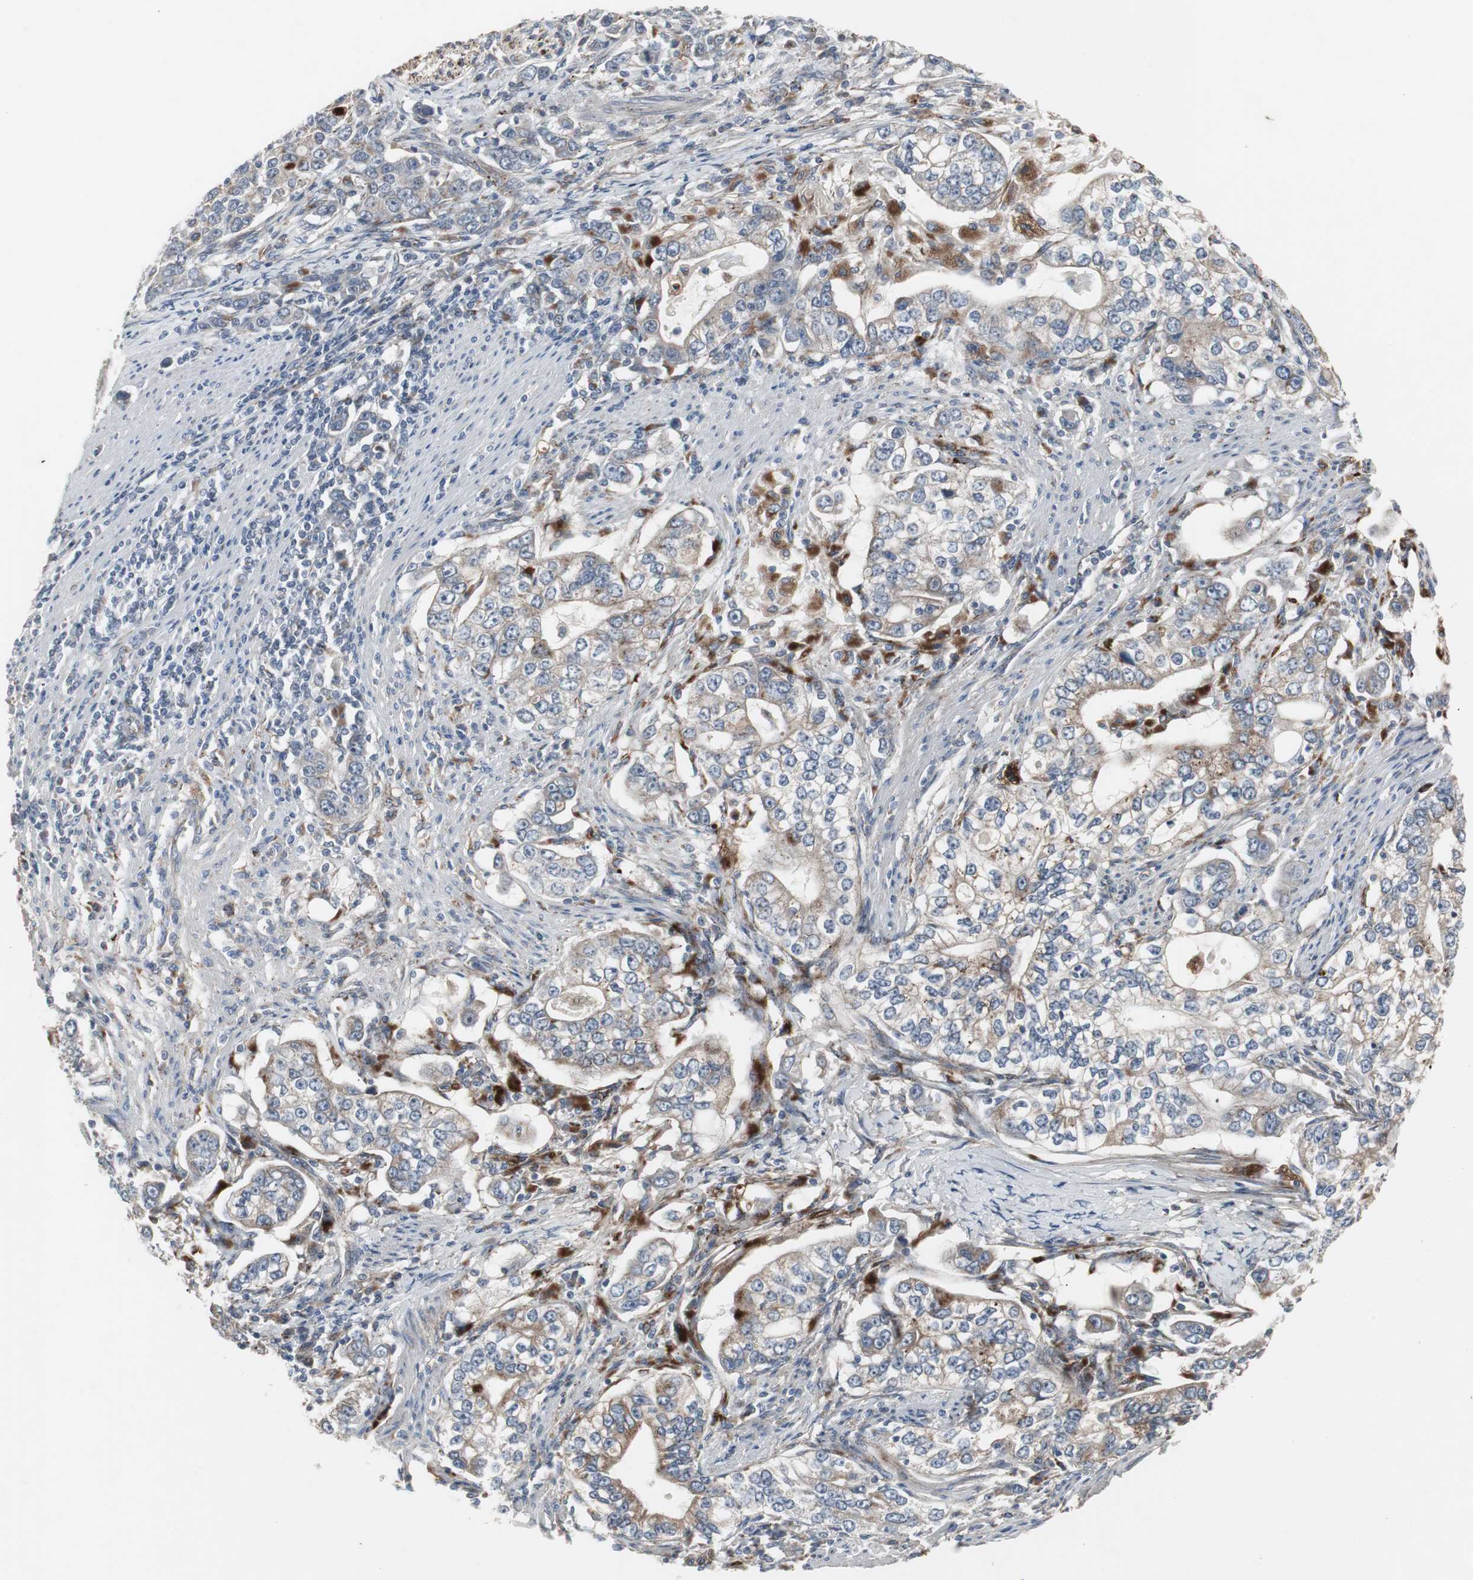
{"staining": {"intensity": "moderate", "quantity": "25%-75%", "location": "cytoplasmic/membranous"}, "tissue": "stomach cancer", "cell_type": "Tumor cells", "image_type": "cancer", "snomed": [{"axis": "morphology", "description": "Adenocarcinoma, NOS"}, {"axis": "topography", "description": "Stomach, lower"}], "caption": "Immunohistochemistry image of neoplastic tissue: adenocarcinoma (stomach) stained using IHC shows medium levels of moderate protein expression localized specifically in the cytoplasmic/membranous of tumor cells, appearing as a cytoplasmic/membranous brown color.", "gene": "GBA1", "patient": {"sex": "female", "age": 72}}